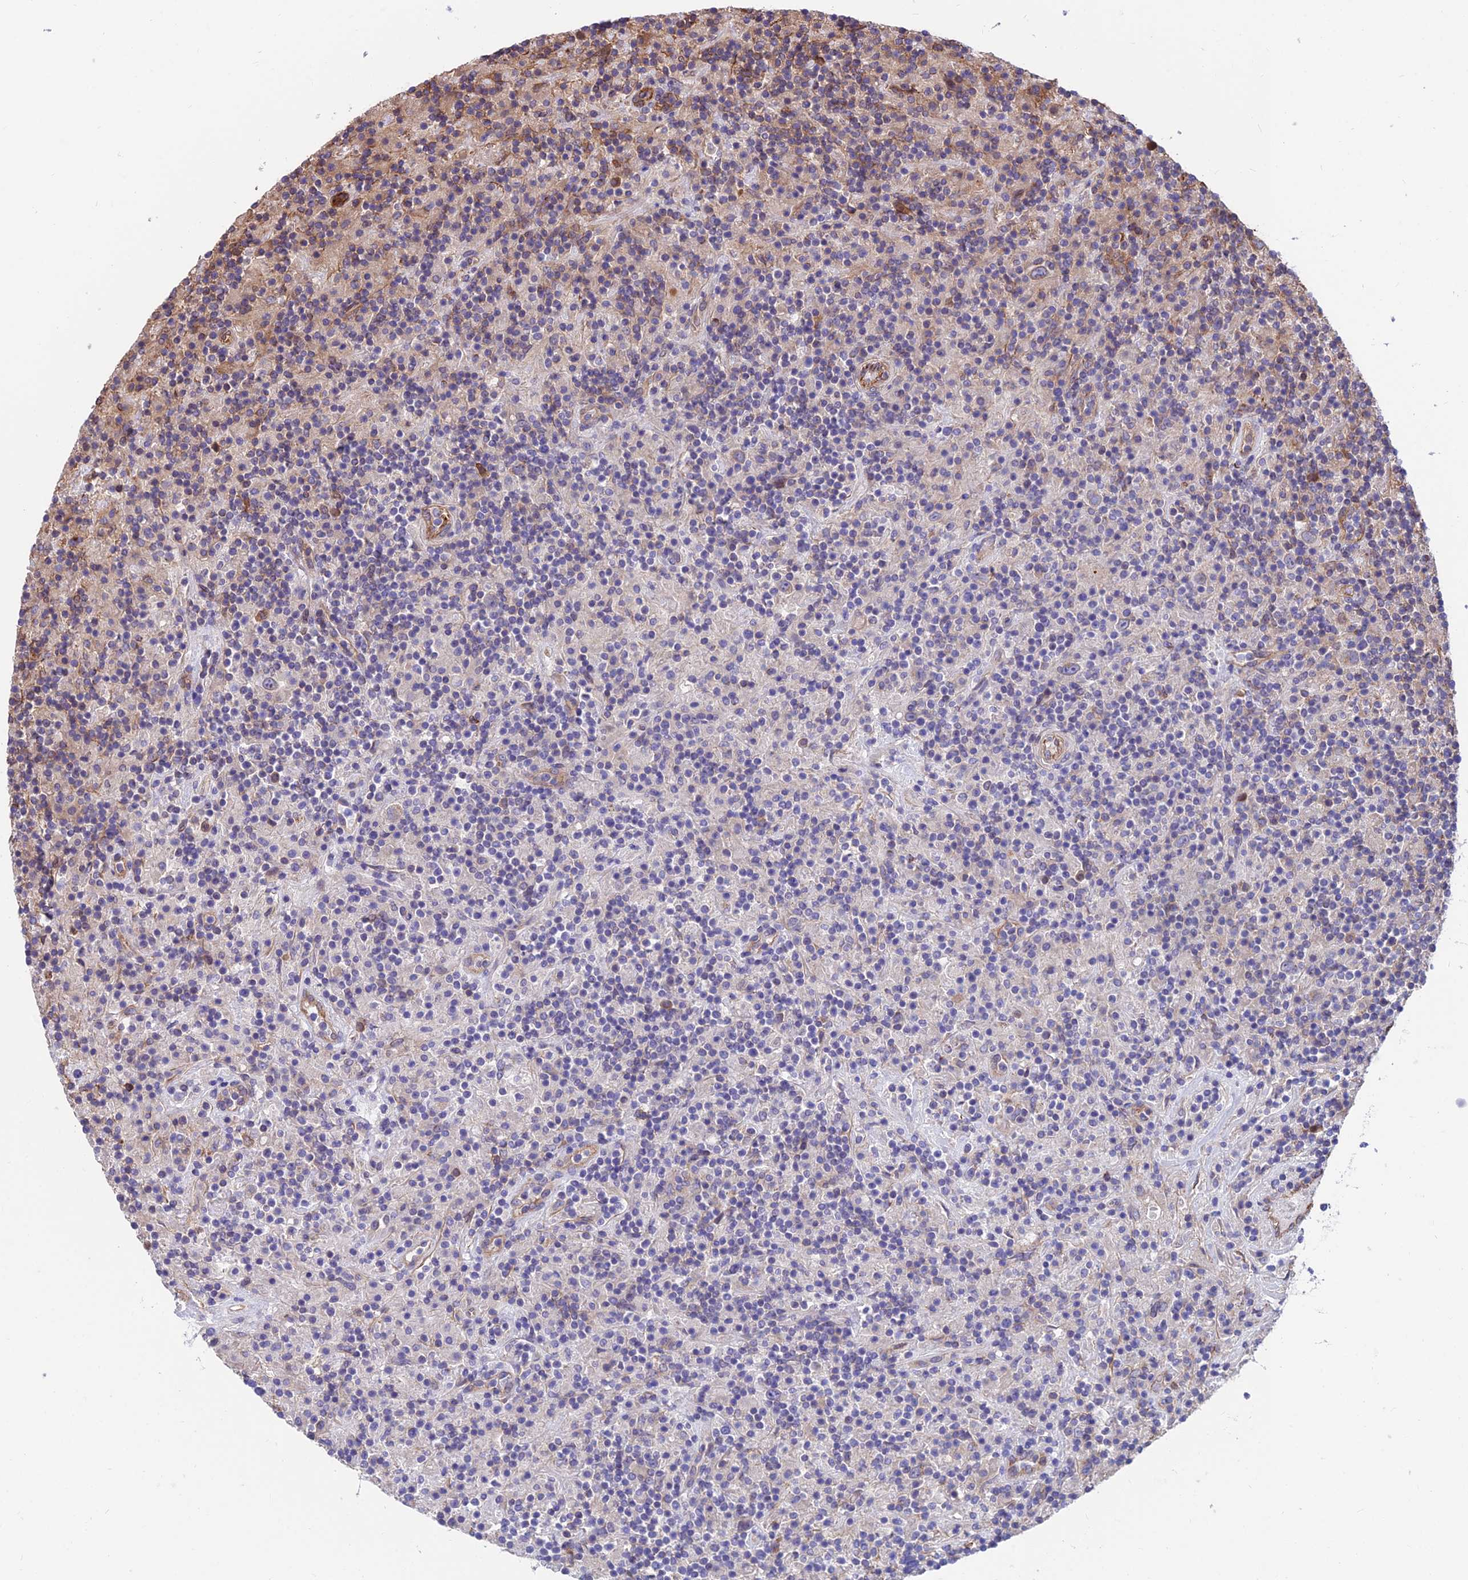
{"staining": {"intensity": "moderate", "quantity": "25%-75%", "location": "cytoplasmic/membranous"}, "tissue": "lymphoma", "cell_type": "Tumor cells", "image_type": "cancer", "snomed": [{"axis": "morphology", "description": "Hodgkin's disease, NOS"}, {"axis": "topography", "description": "Lymph node"}], "caption": "The histopathology image reveals staining of Hodgkin's disease, revealing moderate cytoplasmic/membranous protein staining (brown color) within tumor cells. The staining was performed using DAB to visualize the protein expression in brown, while the nuclei were stained in blue with hematoxylin (Magnification: 20x).", "gene": "RTN4RL1", "patient": {"sex": "male", "age": 70}}